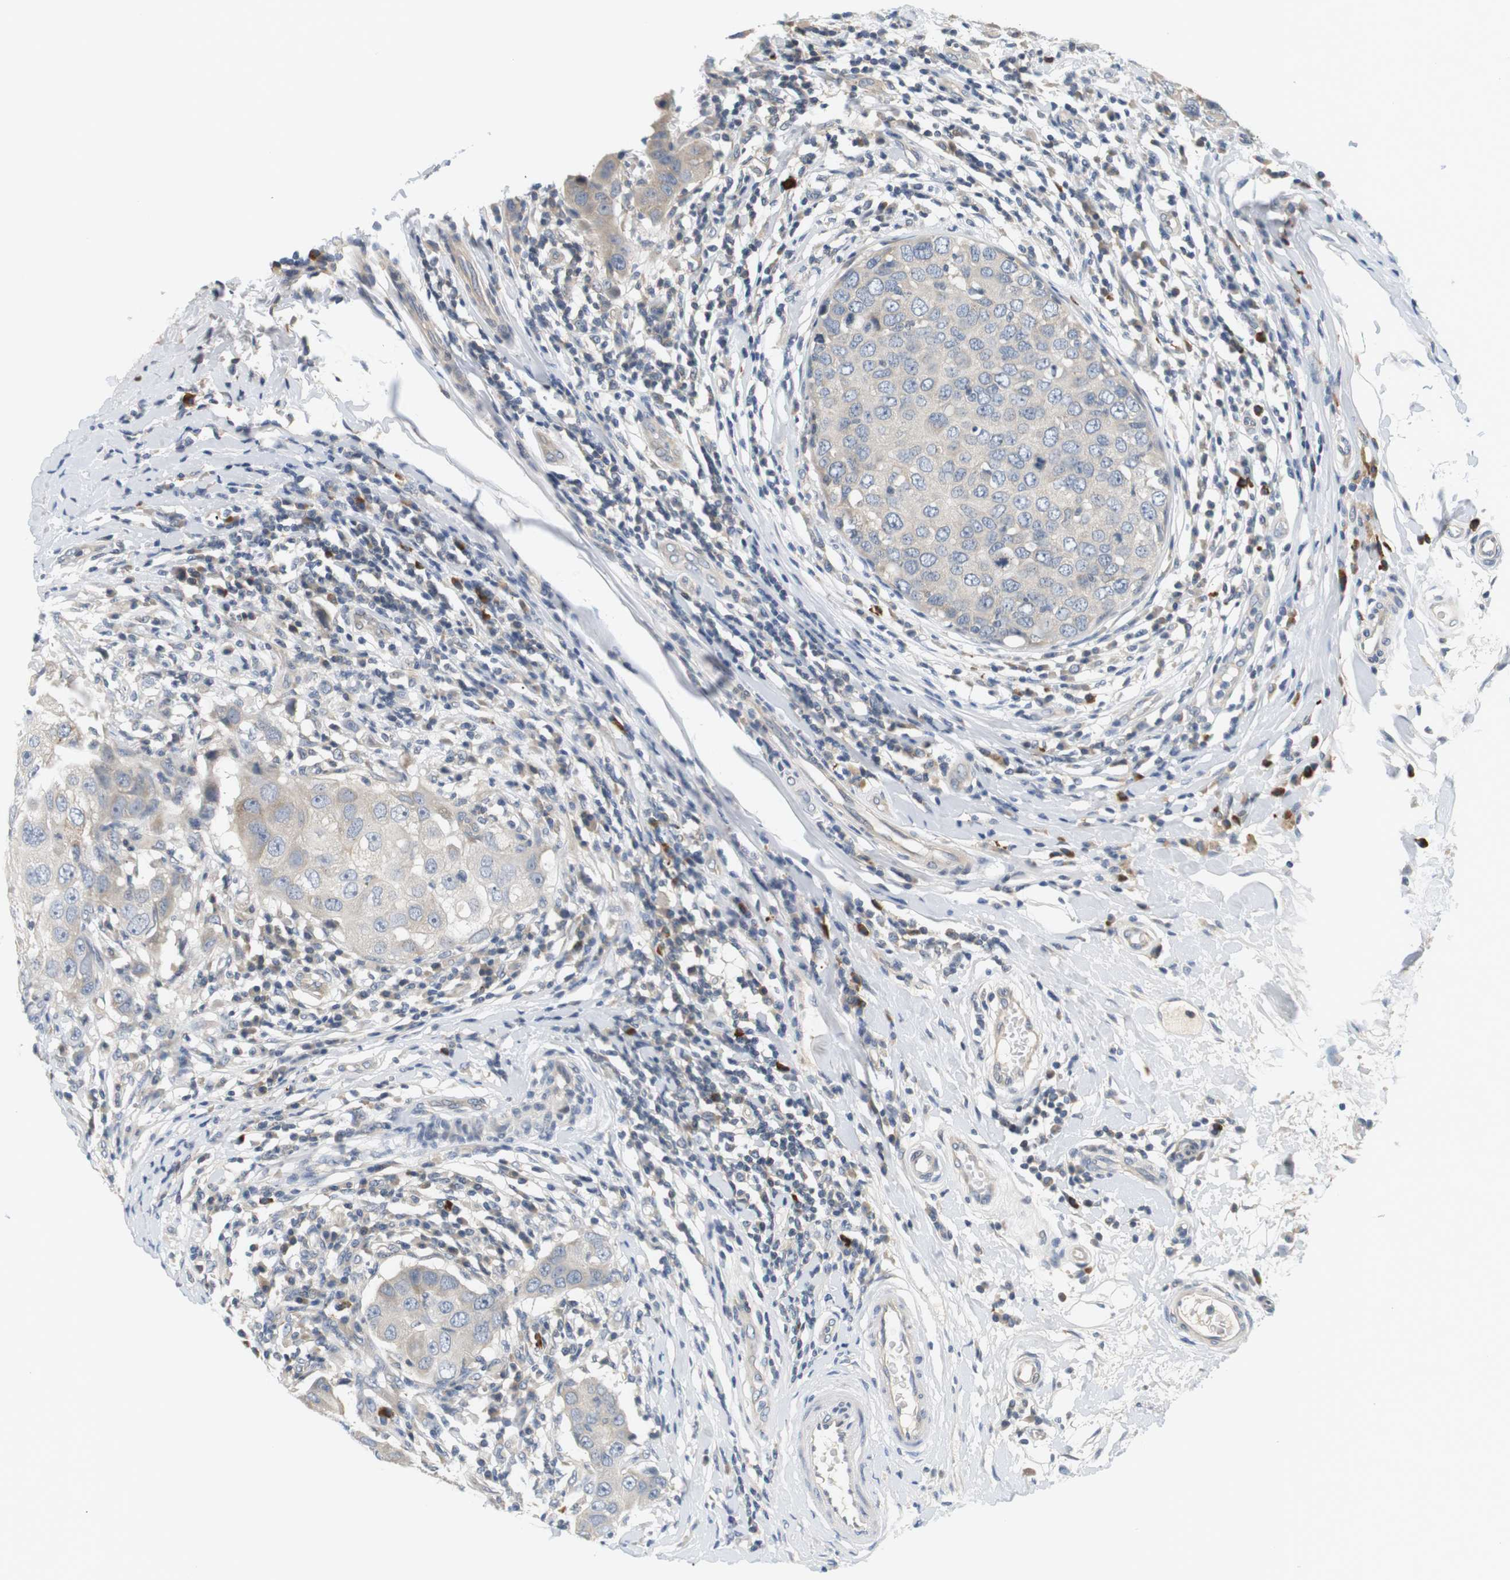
{"staining": {"intensity": "negative", "quantity": "none", "location": "none"}, "tissue": "breast cancer", "cell_type": "Tumor cells", "image_type": "cancer", "snomed": [{"axis": "morphology", "description": "Duct carcinoma"}, {"axis": "topography", "description": "Breast"}], "caption": "This is an immunohistochemistry (IHC) image of invasive ductal carcinoma (breast). There is no expression in tumor cells.", "gene": "EVA1C", "patient": {"sex": "female", "age": 27}}